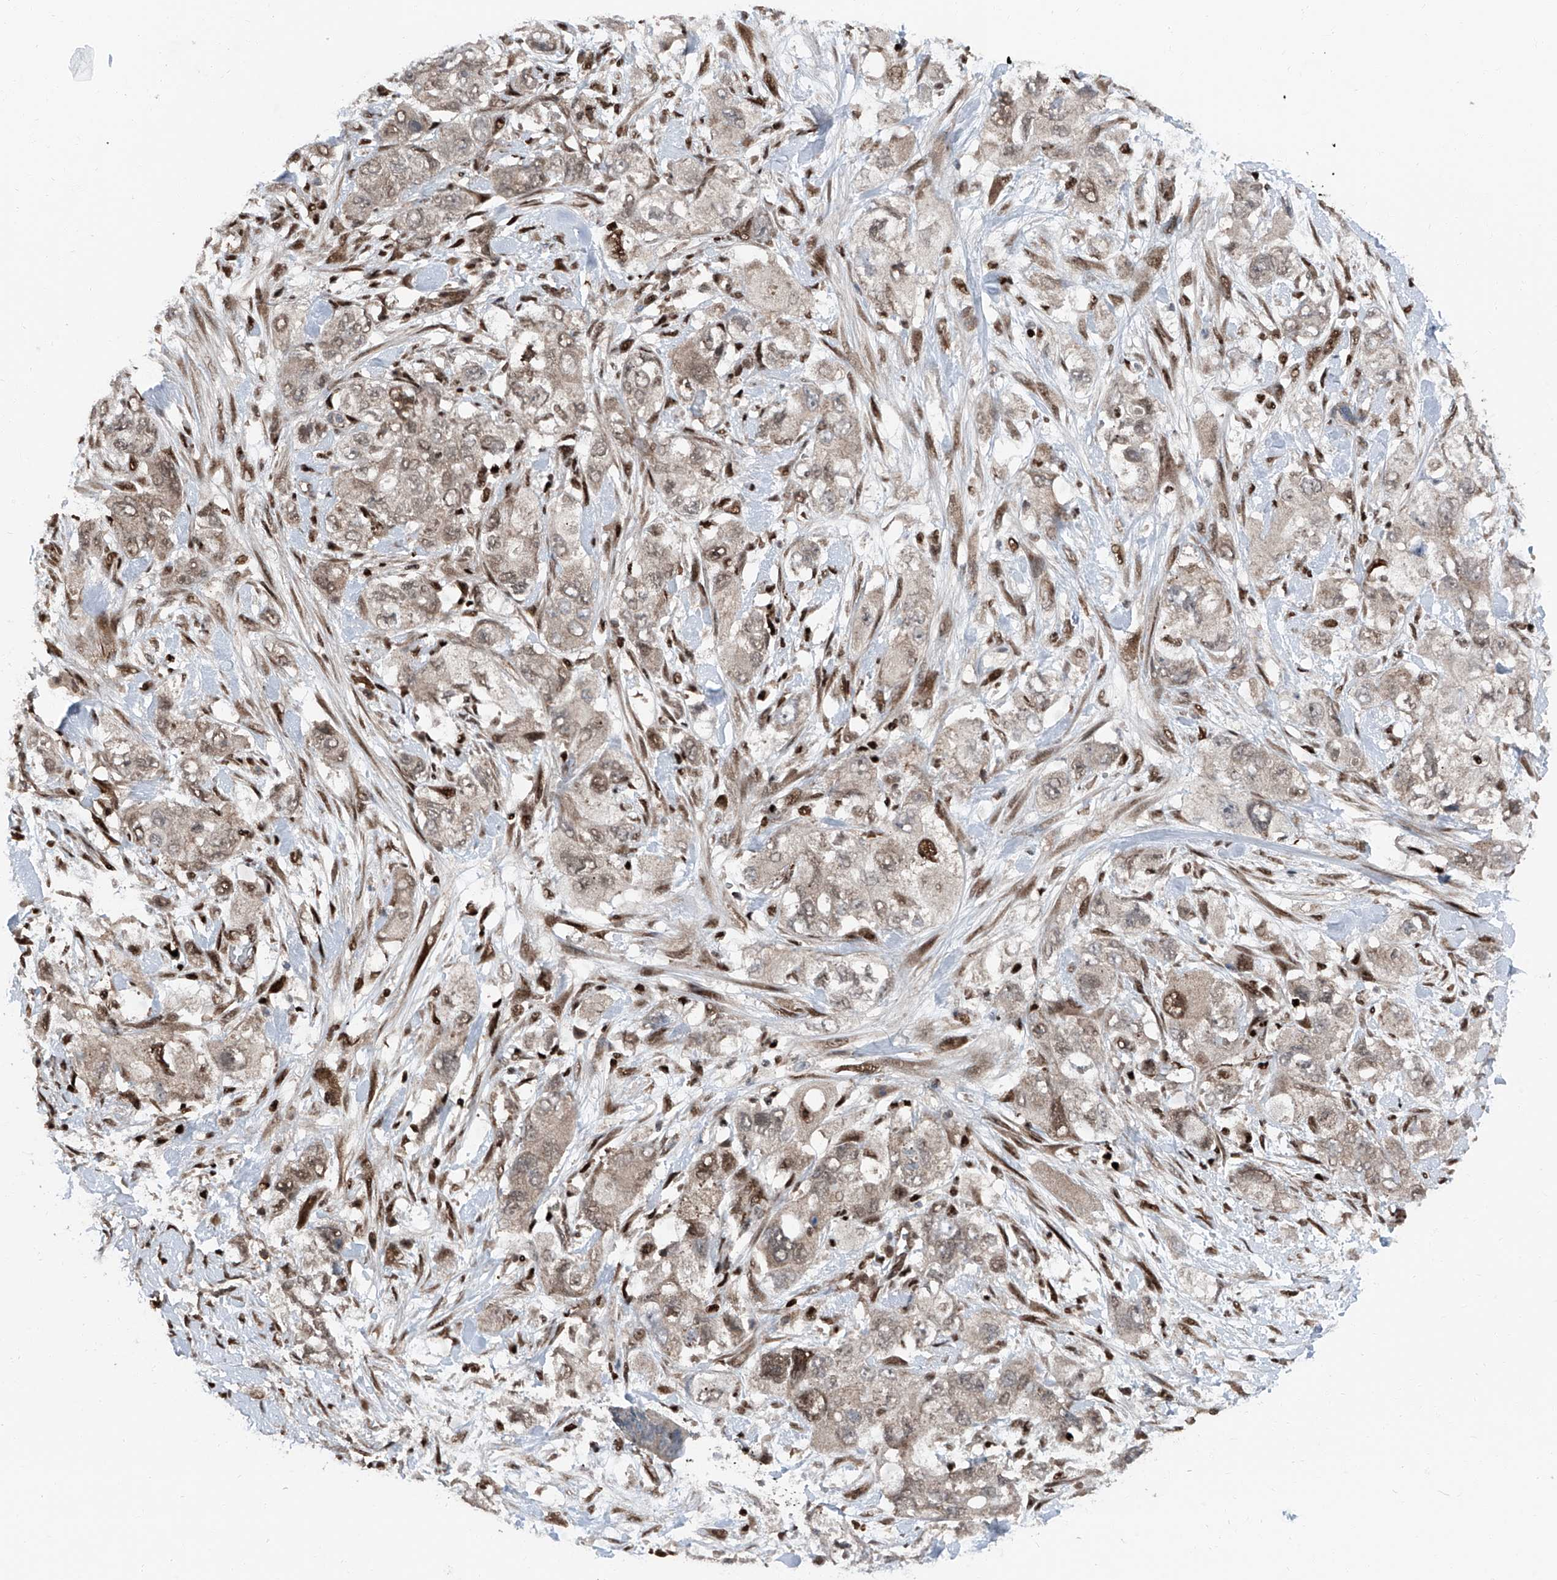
{"staining": {"intensity": "moderate", "quantity": ">75%", "location": "nuclear"}, "tissue": "pancreatic cancer", "cell_type": "Tumor cells", "image_type": "cancer", "snomed": [{"axis": "morphology", "description": "Adenocarcinoma, NOS"}, {"axis": "topography", "description": "Pancreas"}], "caption": "Immunohistochemistry staining of pancreatic cancer, which demonstrates medium levels of moderate nuclear staining in approximately >75% of tumor cells indicating moderate nuclear protein staining. The staining was performed using DAB (brown) for protein detection and nuclei were counterstained in hematoxylin (blue).", "gene": "FKBP5", "patient": {"sex": "female", "age": 73}}